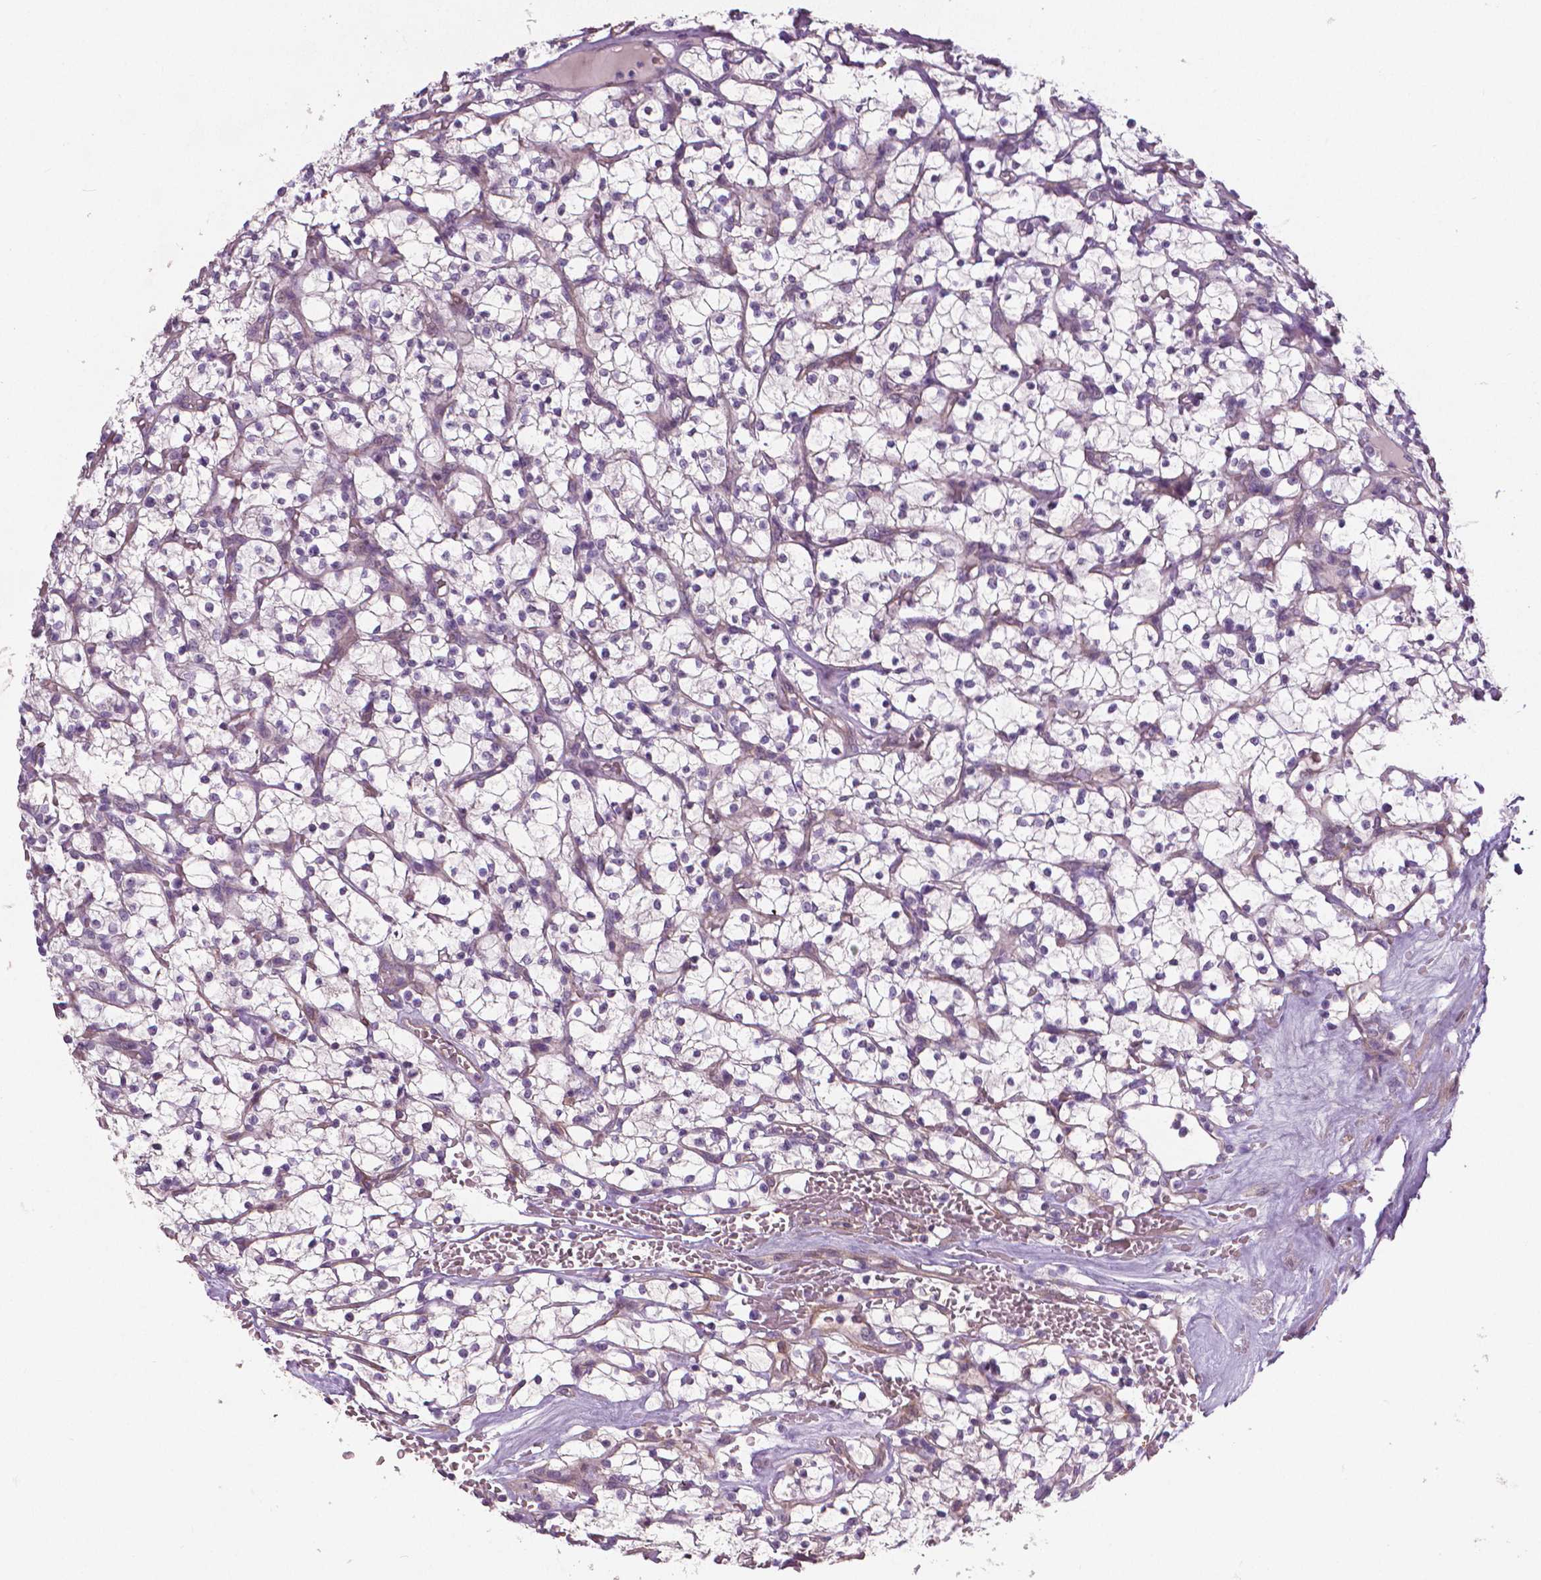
{"staining": {"intensity": "negative", "quantity": "none", "location": "none"}, "tissue": "renal cancer", "cell_type": "Tumor cells", "image_type": "cancer", "snomed": [{"axis": "morphology", "description": "Adenocarcinoma, NOS"}, {"axis": "topography", "description": "Kidney"}], "caption": "Tumor cells are negative for protein expression in human renal cancer.", "gene": "FLT1", "patient": {"sex": "female", "age": 64}}